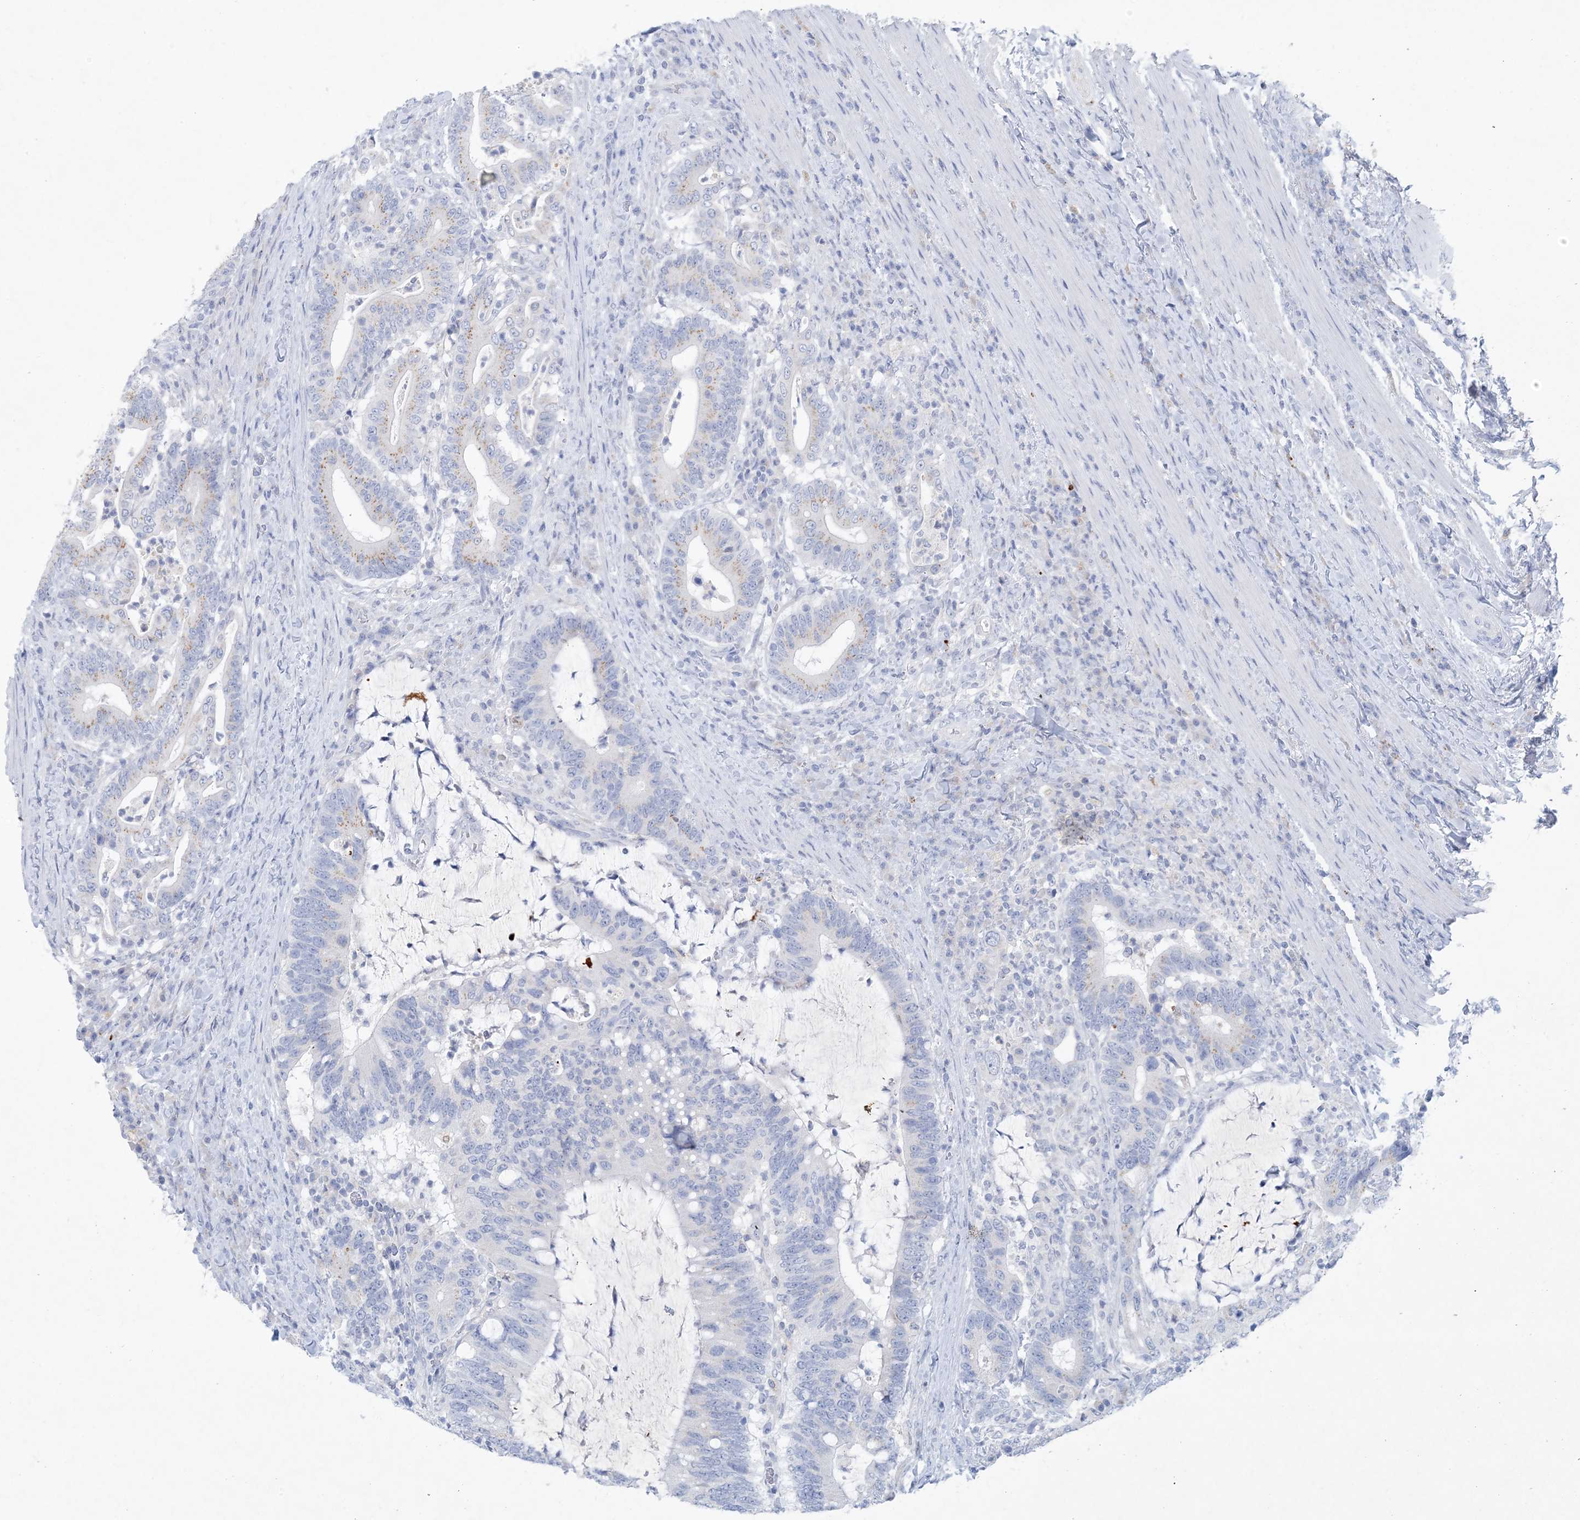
{"staining": {"intensity": "negative", "quantity": "none", "location": "none"}, "tissue": "colorectal cancer", "cell_type": "Tumor cells", "image_type": "cancer", "snomed": [{"axis": "morphology", "description": "Adenocarcinoma, NOS"}, {"axis": "topography", "description": "Colon"}], "caption": "An IHC micrograph of colorectal cancer is shown. There is no staining in tumor cells of colorectal cancer. Brightfield microscopy of immunohistochemistry (IHC) stained with DAB (3,3'-diaminobenzidine) (brown) and hematoxylin (blue), captured at high magnification.", "gene": "GABRG1", "patient": {"sex": "female", "age": 66}}